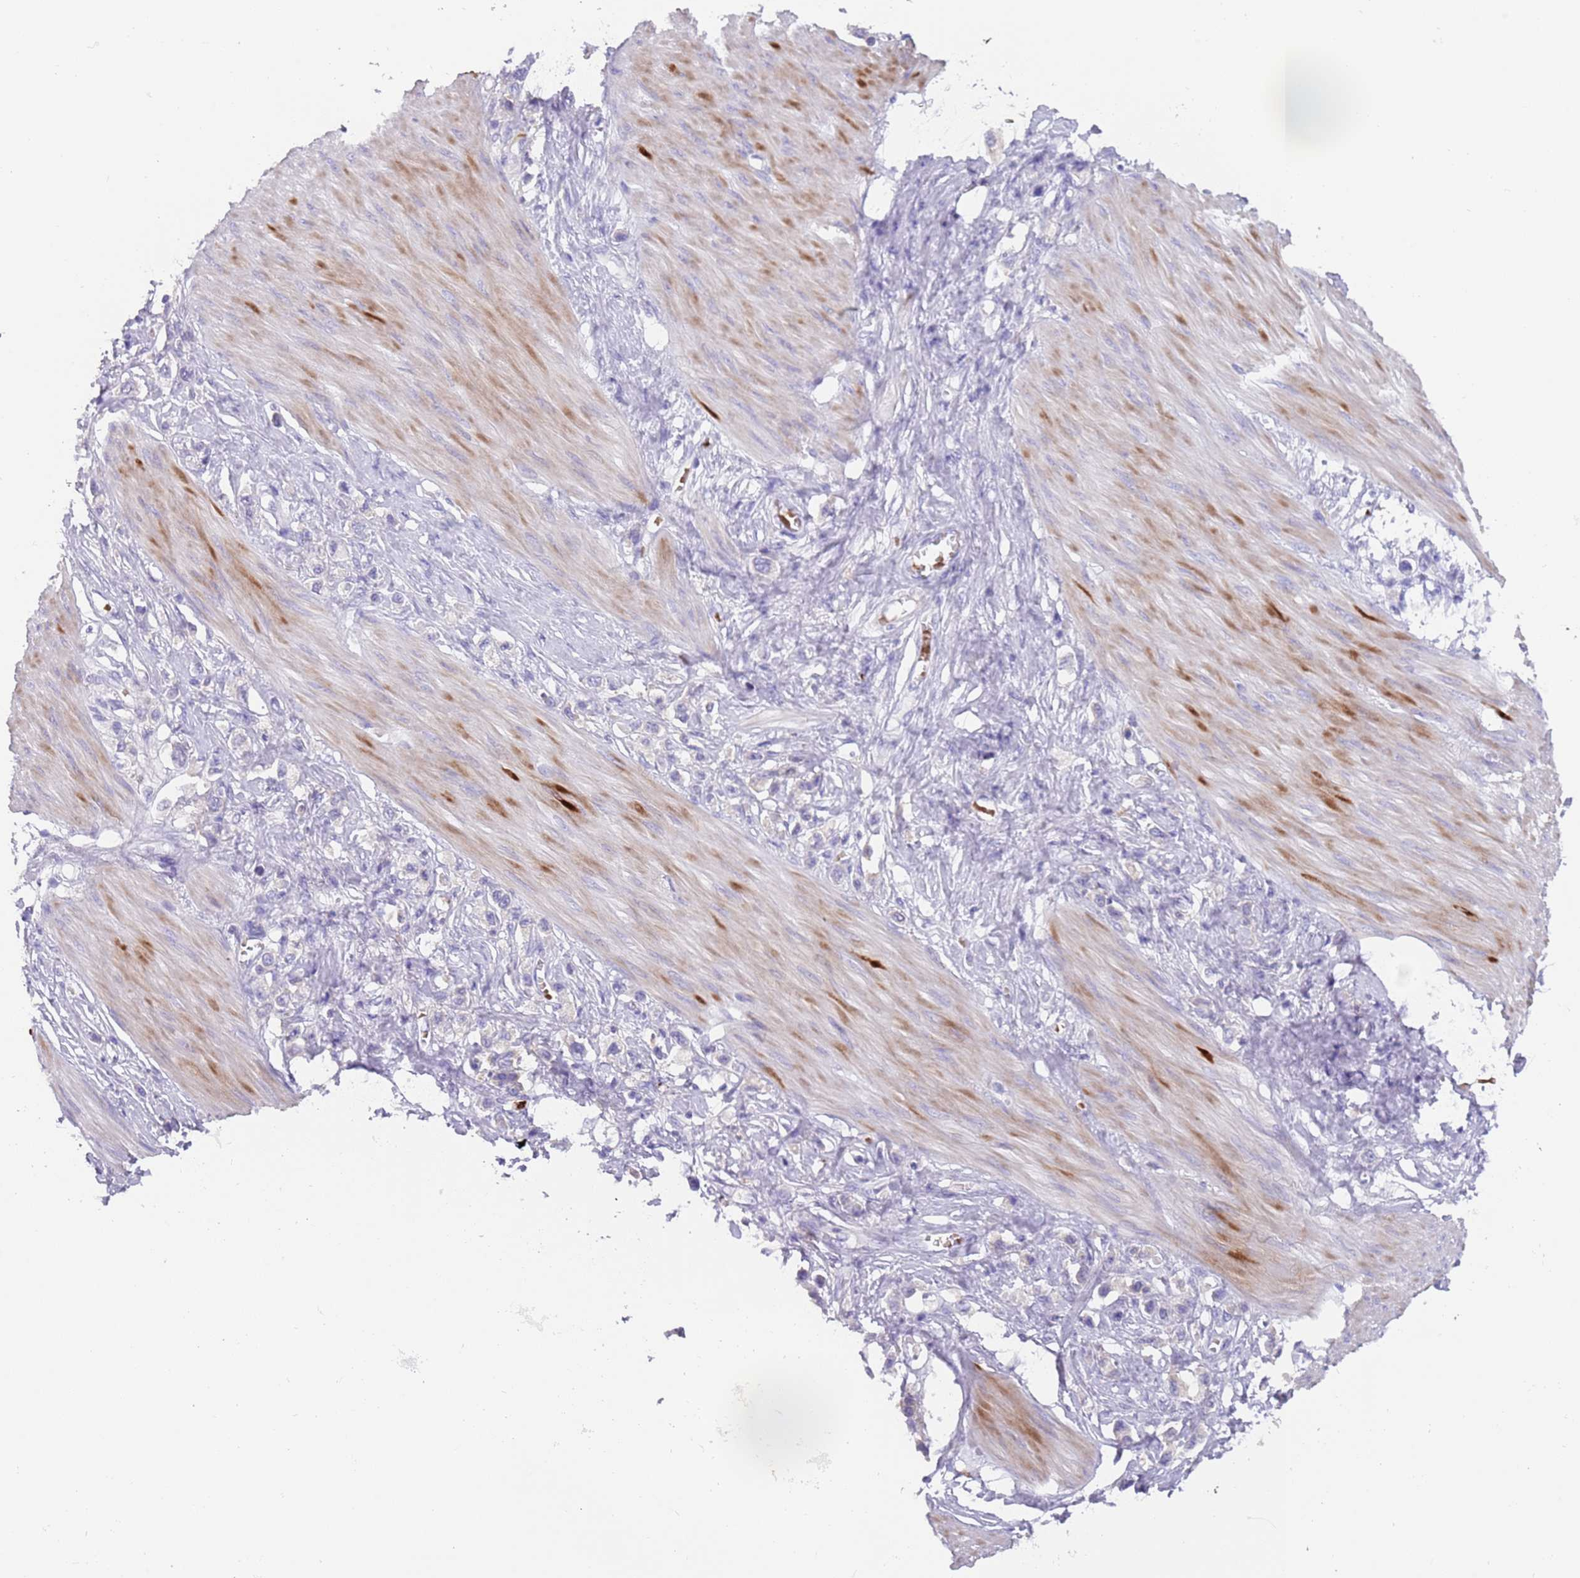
{"staining": {"intensity": "negative", "quantity": "none", "location": "none"}, "tissue": "stomach cancer", "cell_type": "Tumor cells", "image_type": "cancer", "snomed": [{"axis": "morphology", "description": "Adenocarcinoma, NOS"}, {"axis": "topography", "description": "Stomach"}], "caption": "DAB (3,3'-diaminobenzidine) immunohistochemical staining of human stomach adenocarcinoma shows no significant positivity in tumor cells.", "gene": "TMEM251", "patient": {"sex": "female", "age": 65}}